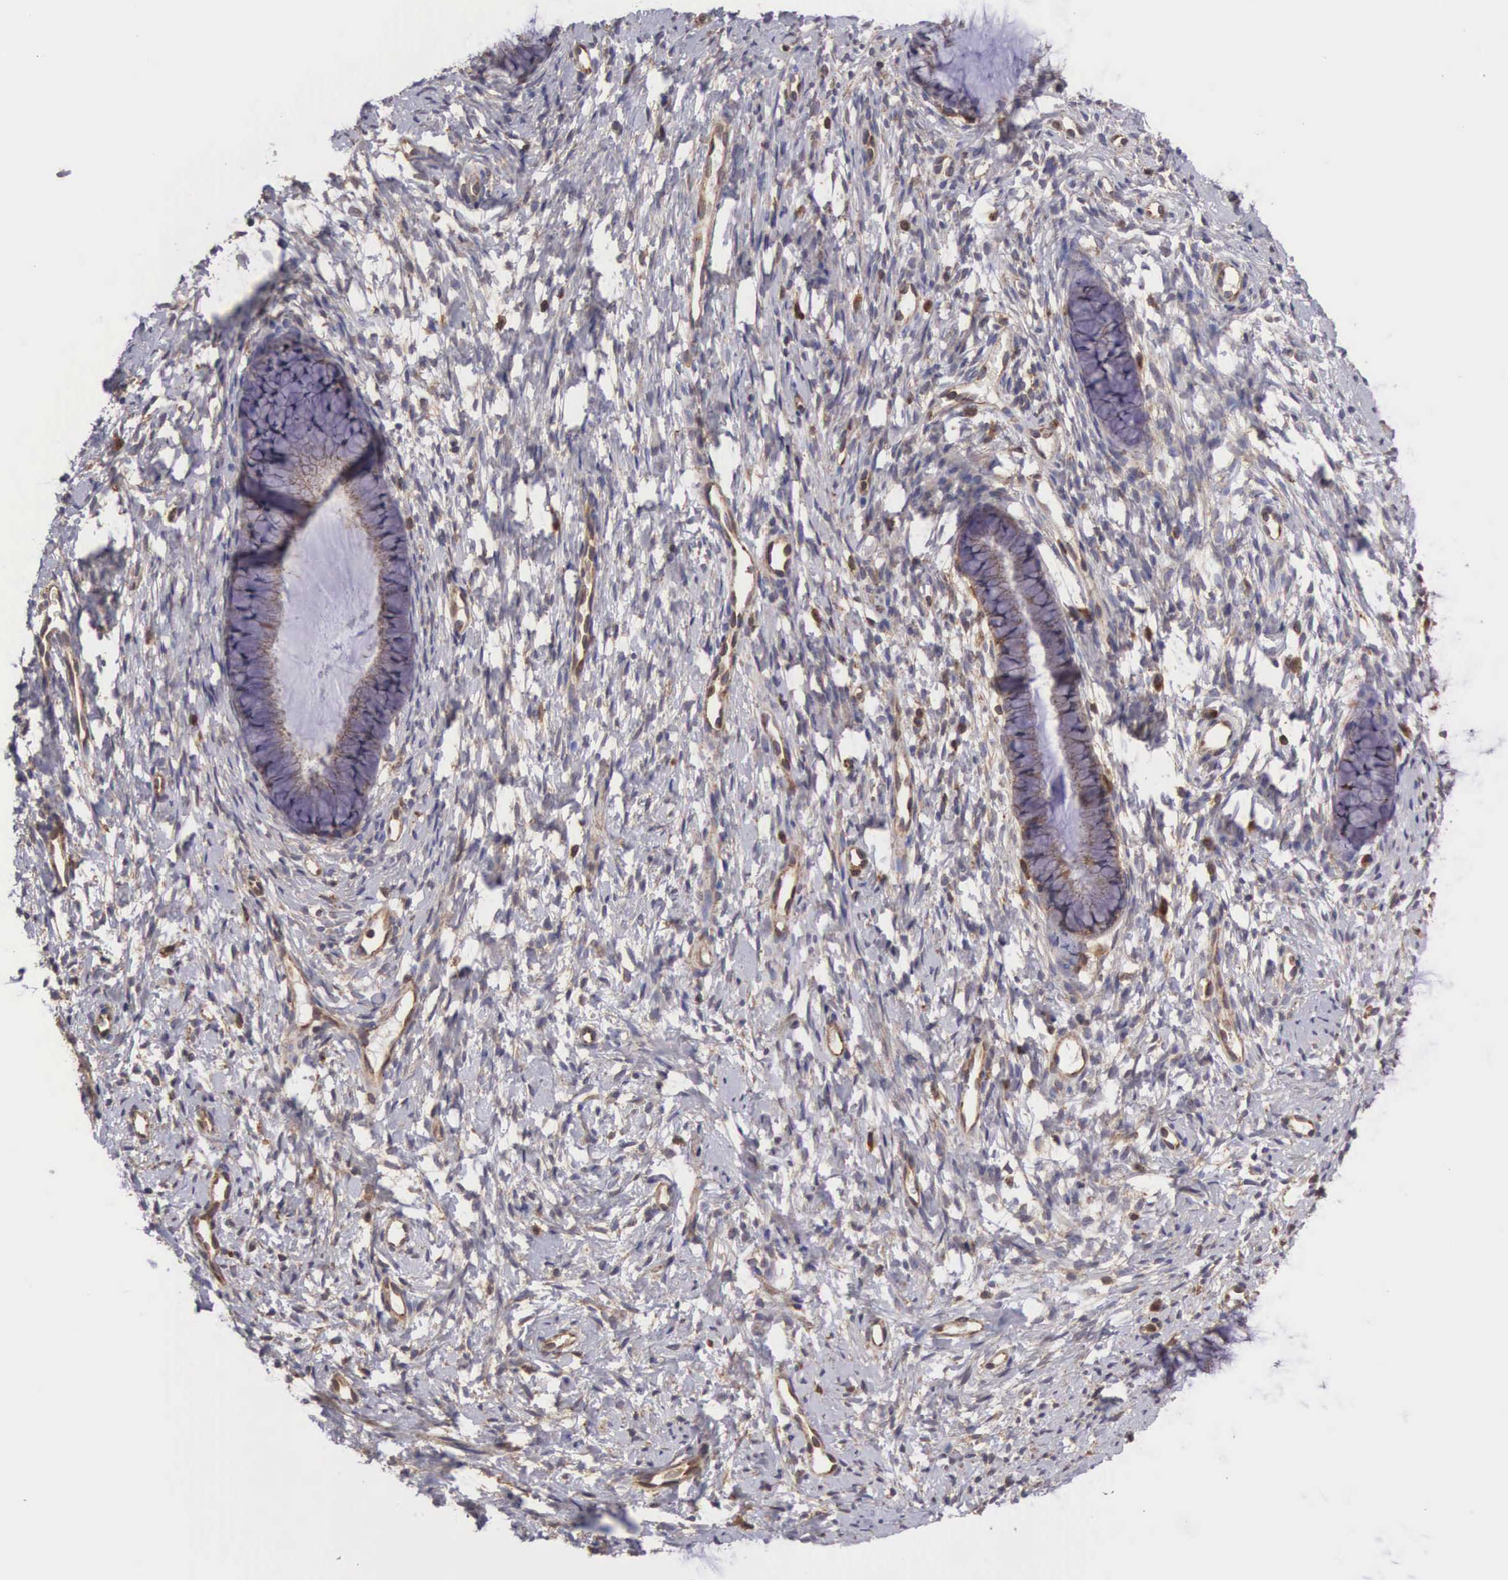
{"staining": {"intensity": "moderate", "quantity": ">75%", "location": "cytoplasmic/membranous"}, "tissue": "cervix", "cell_type": "Glandular cells", "image_type": "normal", "snomed": [{"axis": "morphology", "description": "Normal tissue, NOS"}, {"axis": "topography", "description": "Cervix"}], "caption": "Immunohistochemistry (IHC) of unremarkable human cervix shows medium levels of moderate cytoplasmic/membranous expression in approximately >75% of glandular cells. The protein of interest is stained brown, and the nuclei are stained in blue (DAB (3,3'-diaminobenzidine) IHC with brightfield microscopy, high magnification).", "gene": "DHRS1", "patient": {"sex": "female", "age": 82}}